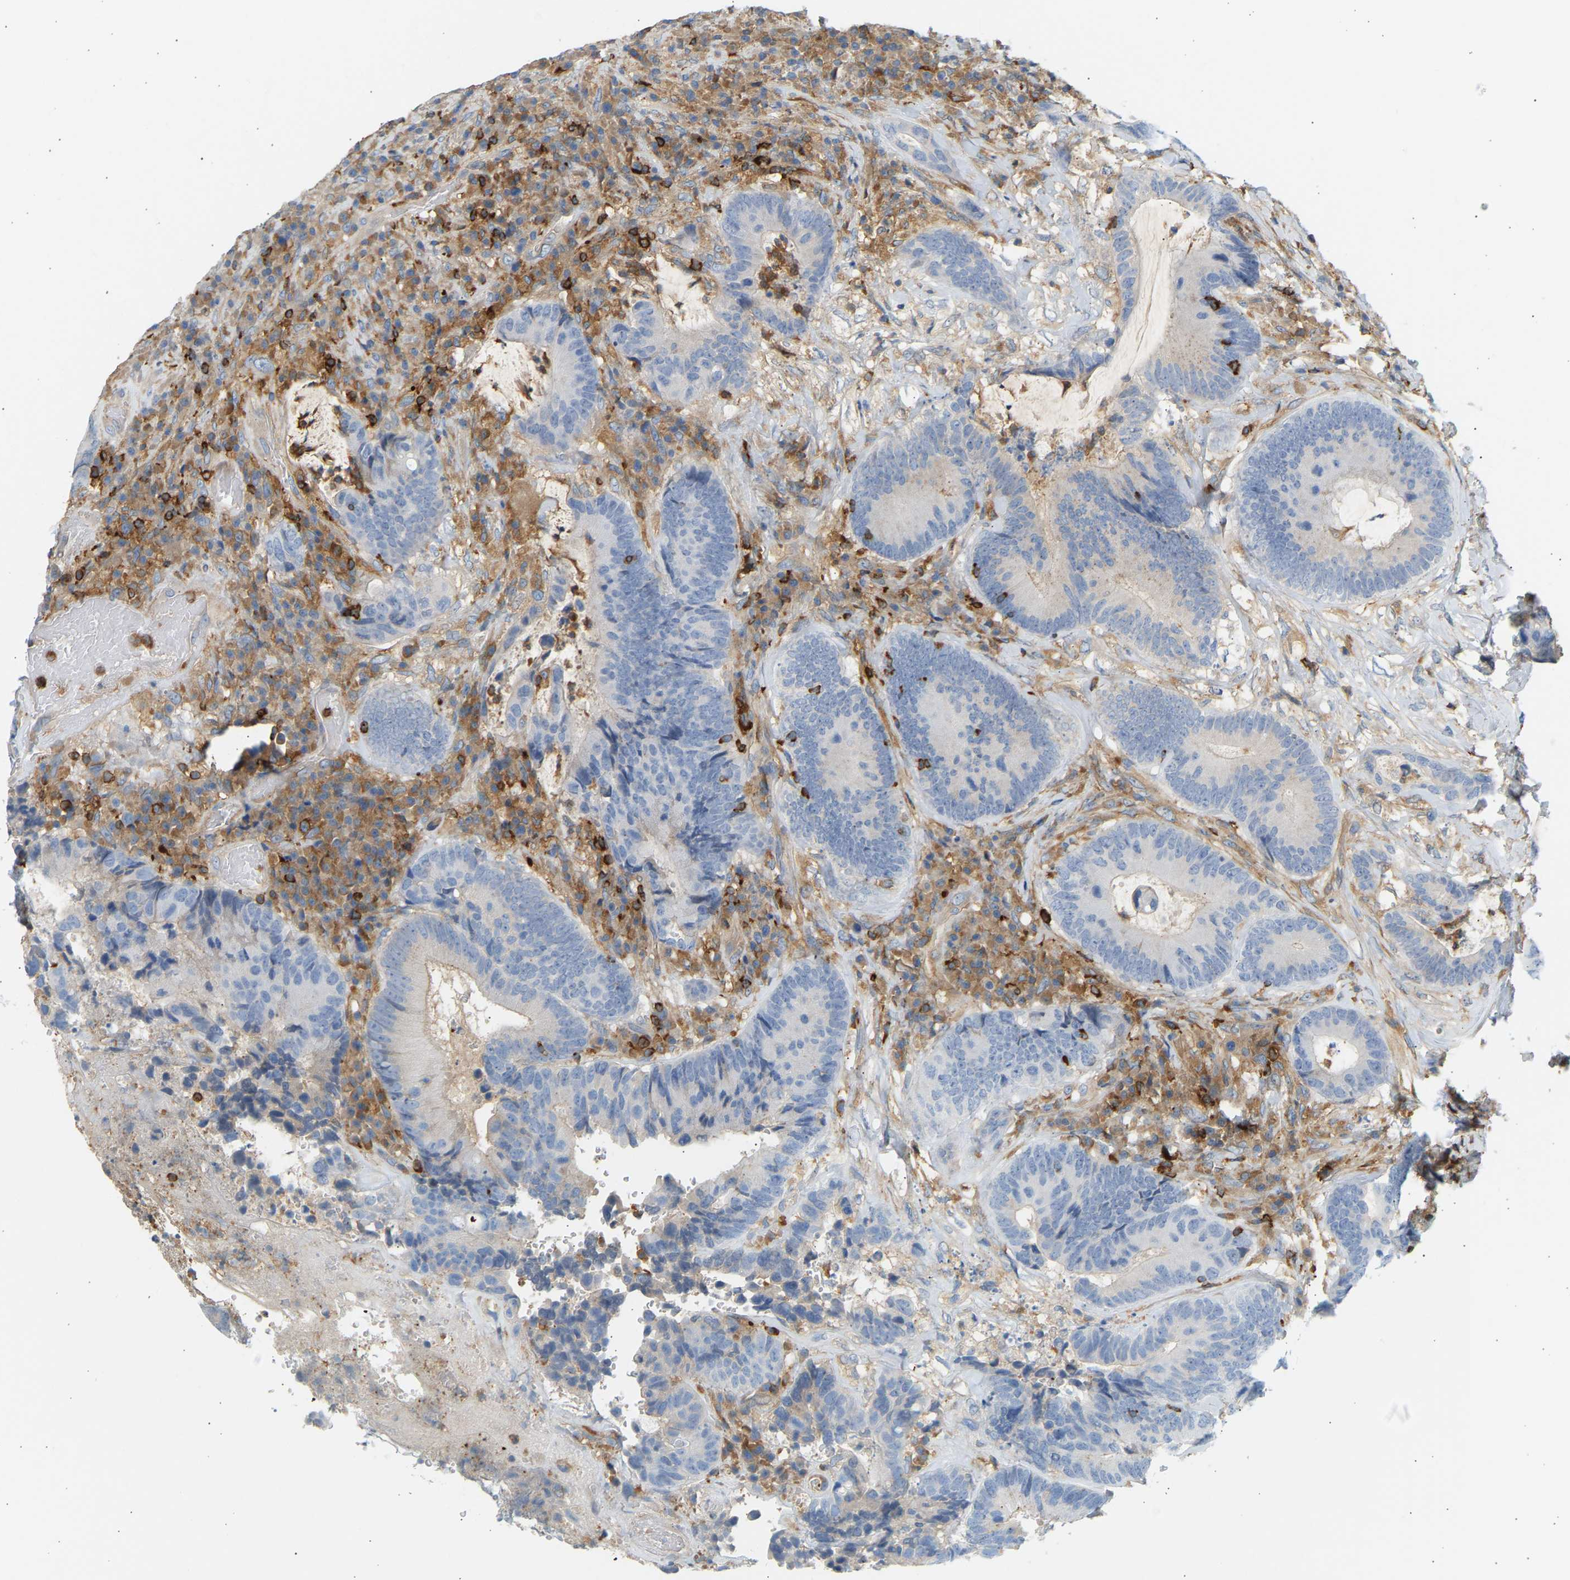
{"staining": {"intensity": "negative", "quantity": "none", "location": "none"}, "tissue": "colorectal cancer", "cell_type": "Tumor cells", "image_type": "cancer", "snomed": [{"axis": "morphology", "description": "Adenocarcinoma, NOS"}, {"axis": "topography", "description": "Rectum"}], "caption": "Immunohistochemistry of human colorectal cancer (adenocarcinoma) demonstrates no positivity in tumor cells.", "gene": "FNBP1", "patient": {"sex": "female", "age": 89}}